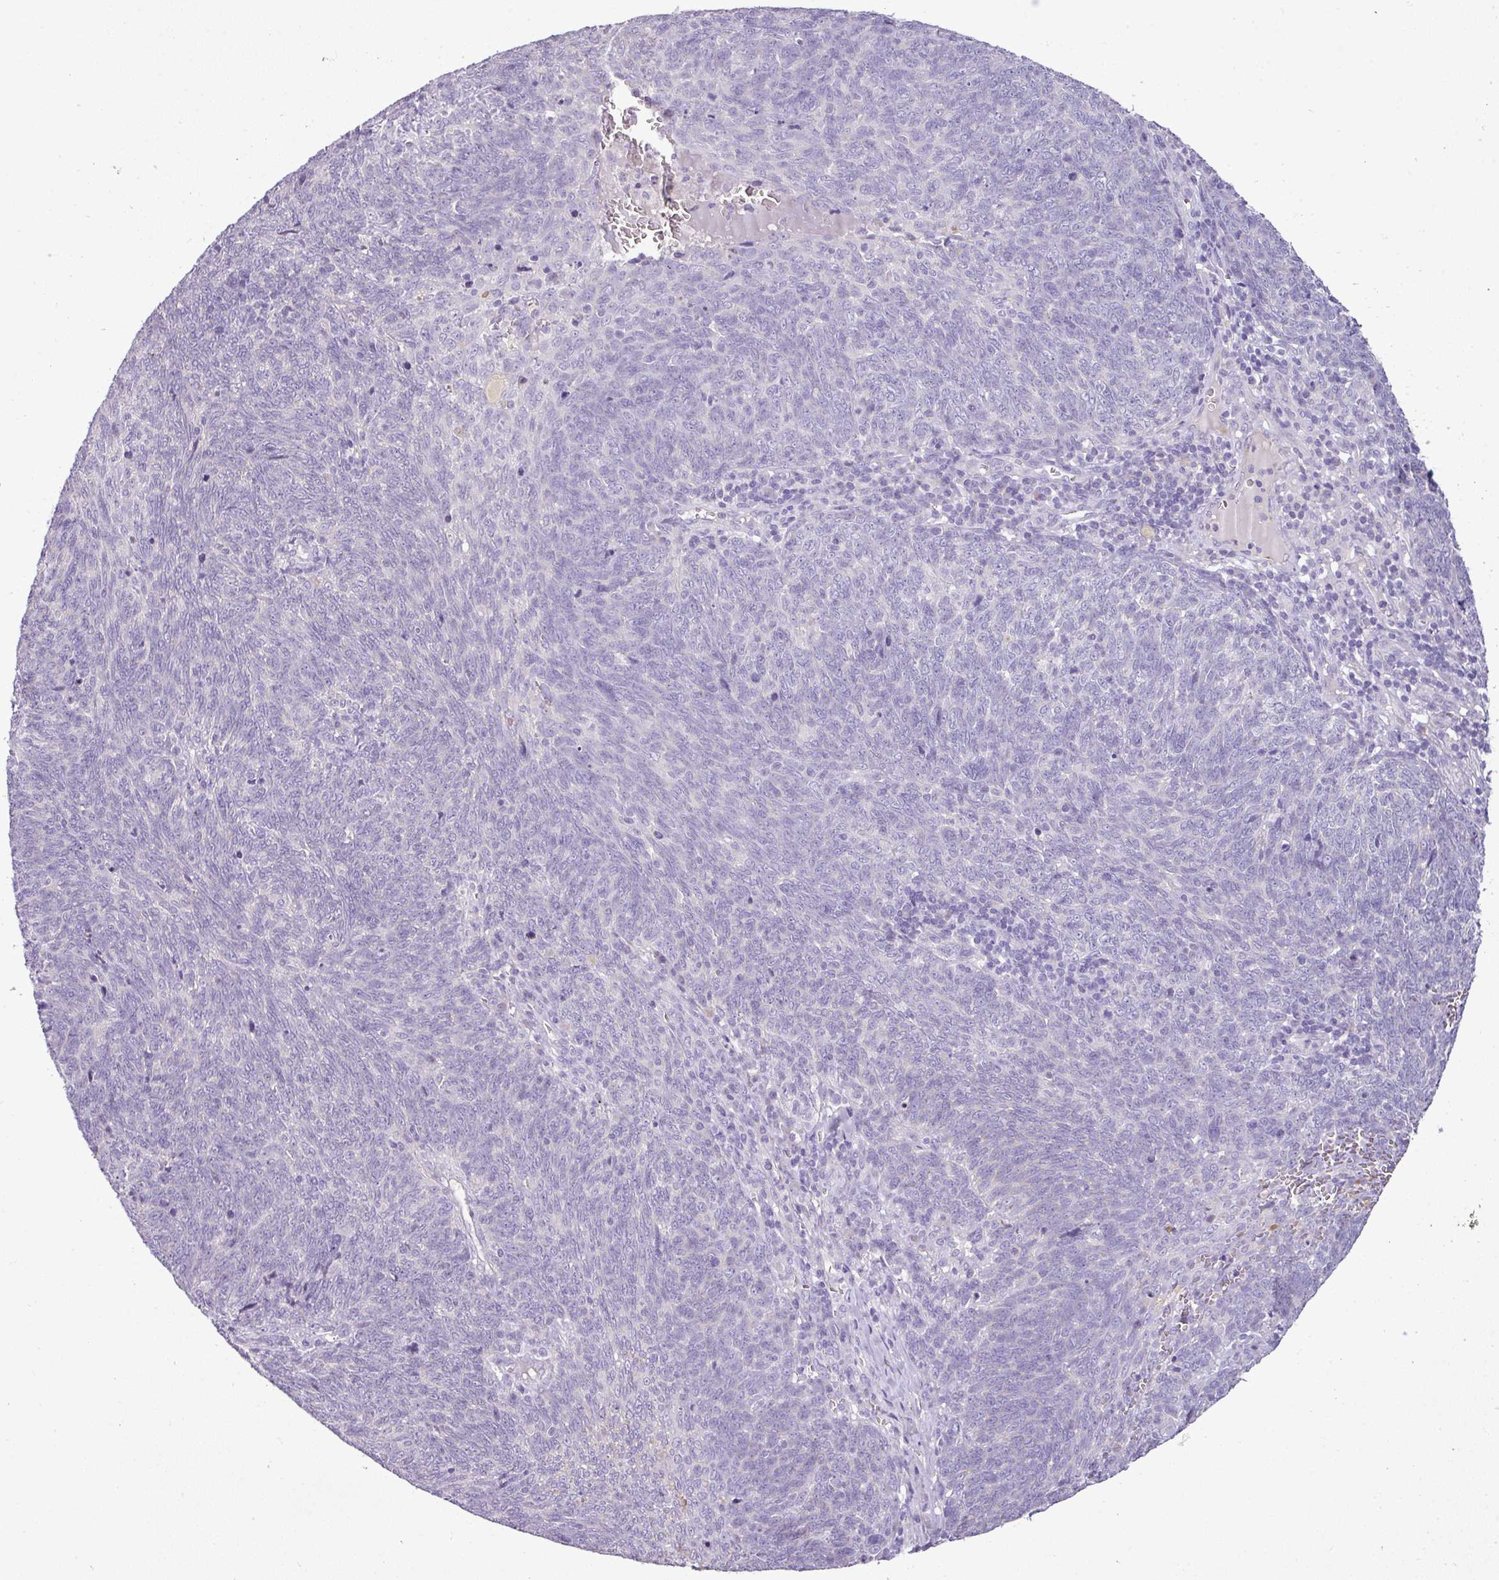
{"staining": {"intensity": "negative", "quantity": "none", "location": "none"}, "tissue": "lung cancer", "cell_type": "Tumor cells", "image_type": "cancer", "snomed": [{"axis": "morphology", "description": "Squamous cell carcinoma, NOS"}, {"axis": "topography", "description": "Lung"}], "caption": "Immunohistochemistry (IHC) histopathology image of neoplastic tissue: human squamous cell carcinoma (lung) stained with DAB shows no significant protein expression in tumor cells.", "gene": "BRINP2", "patient": {"sex": "female", "age": 72}}